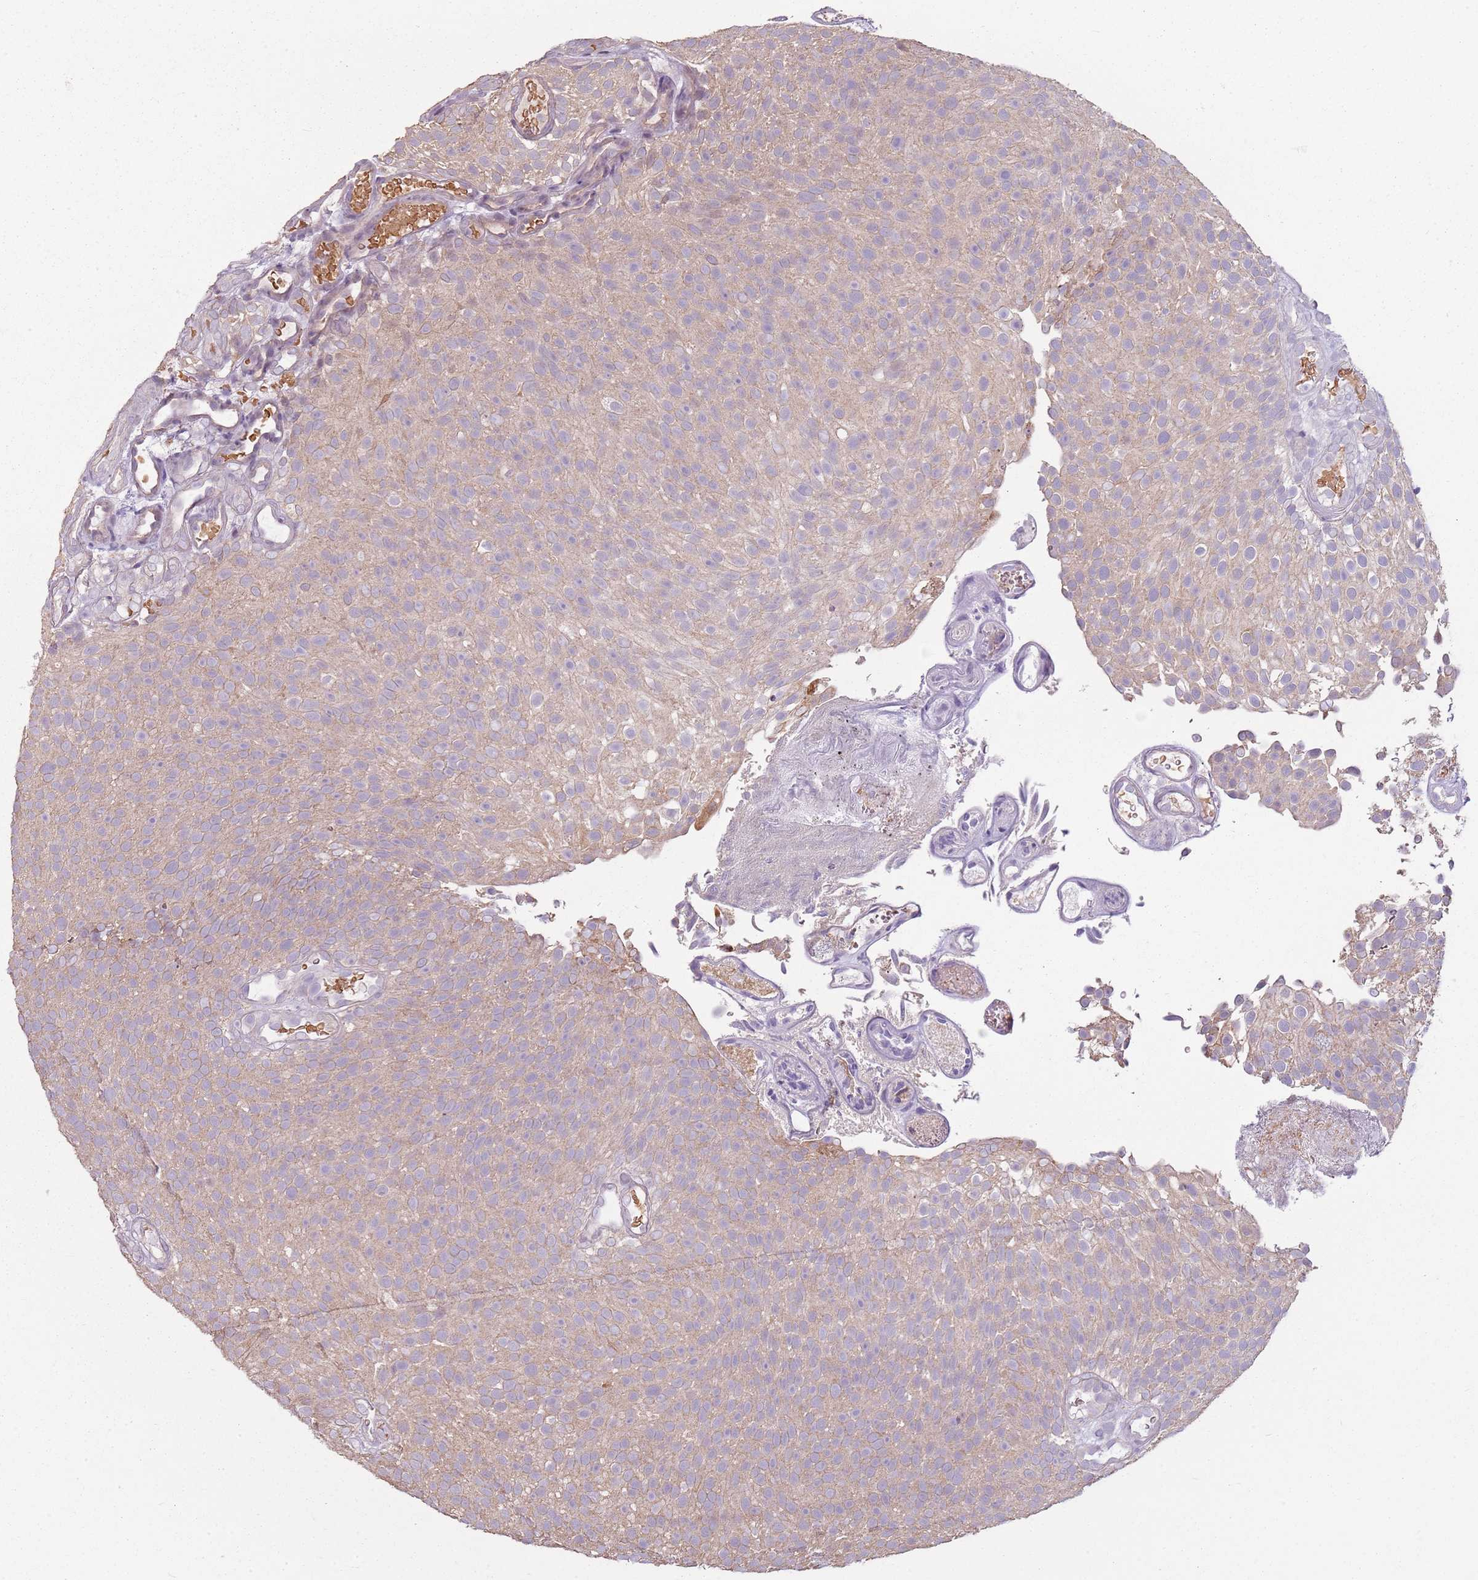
{"staining": {"intensity": "weak", "quantity": ">75%", "location": "cytoplasmic/membranous"}, "tissue": "urothelial cancer", "cell_type": "Tumor cells", "image_type": "cancer", "snomed": [{"axis": "morphology", "description": "Urothelial carcinoma, Low grade"}, {"axis": "topography", "description": "Urinary bladder"}], "caption": "Urothelial carcinoma (low-grade) was stained to show a protein in brown. There is low levels of weak cytoplasmic/membranous expression in about >75% of tumor cells.", "gene": "TEKT4", "patient": {"sex": "male", "age": 78}}